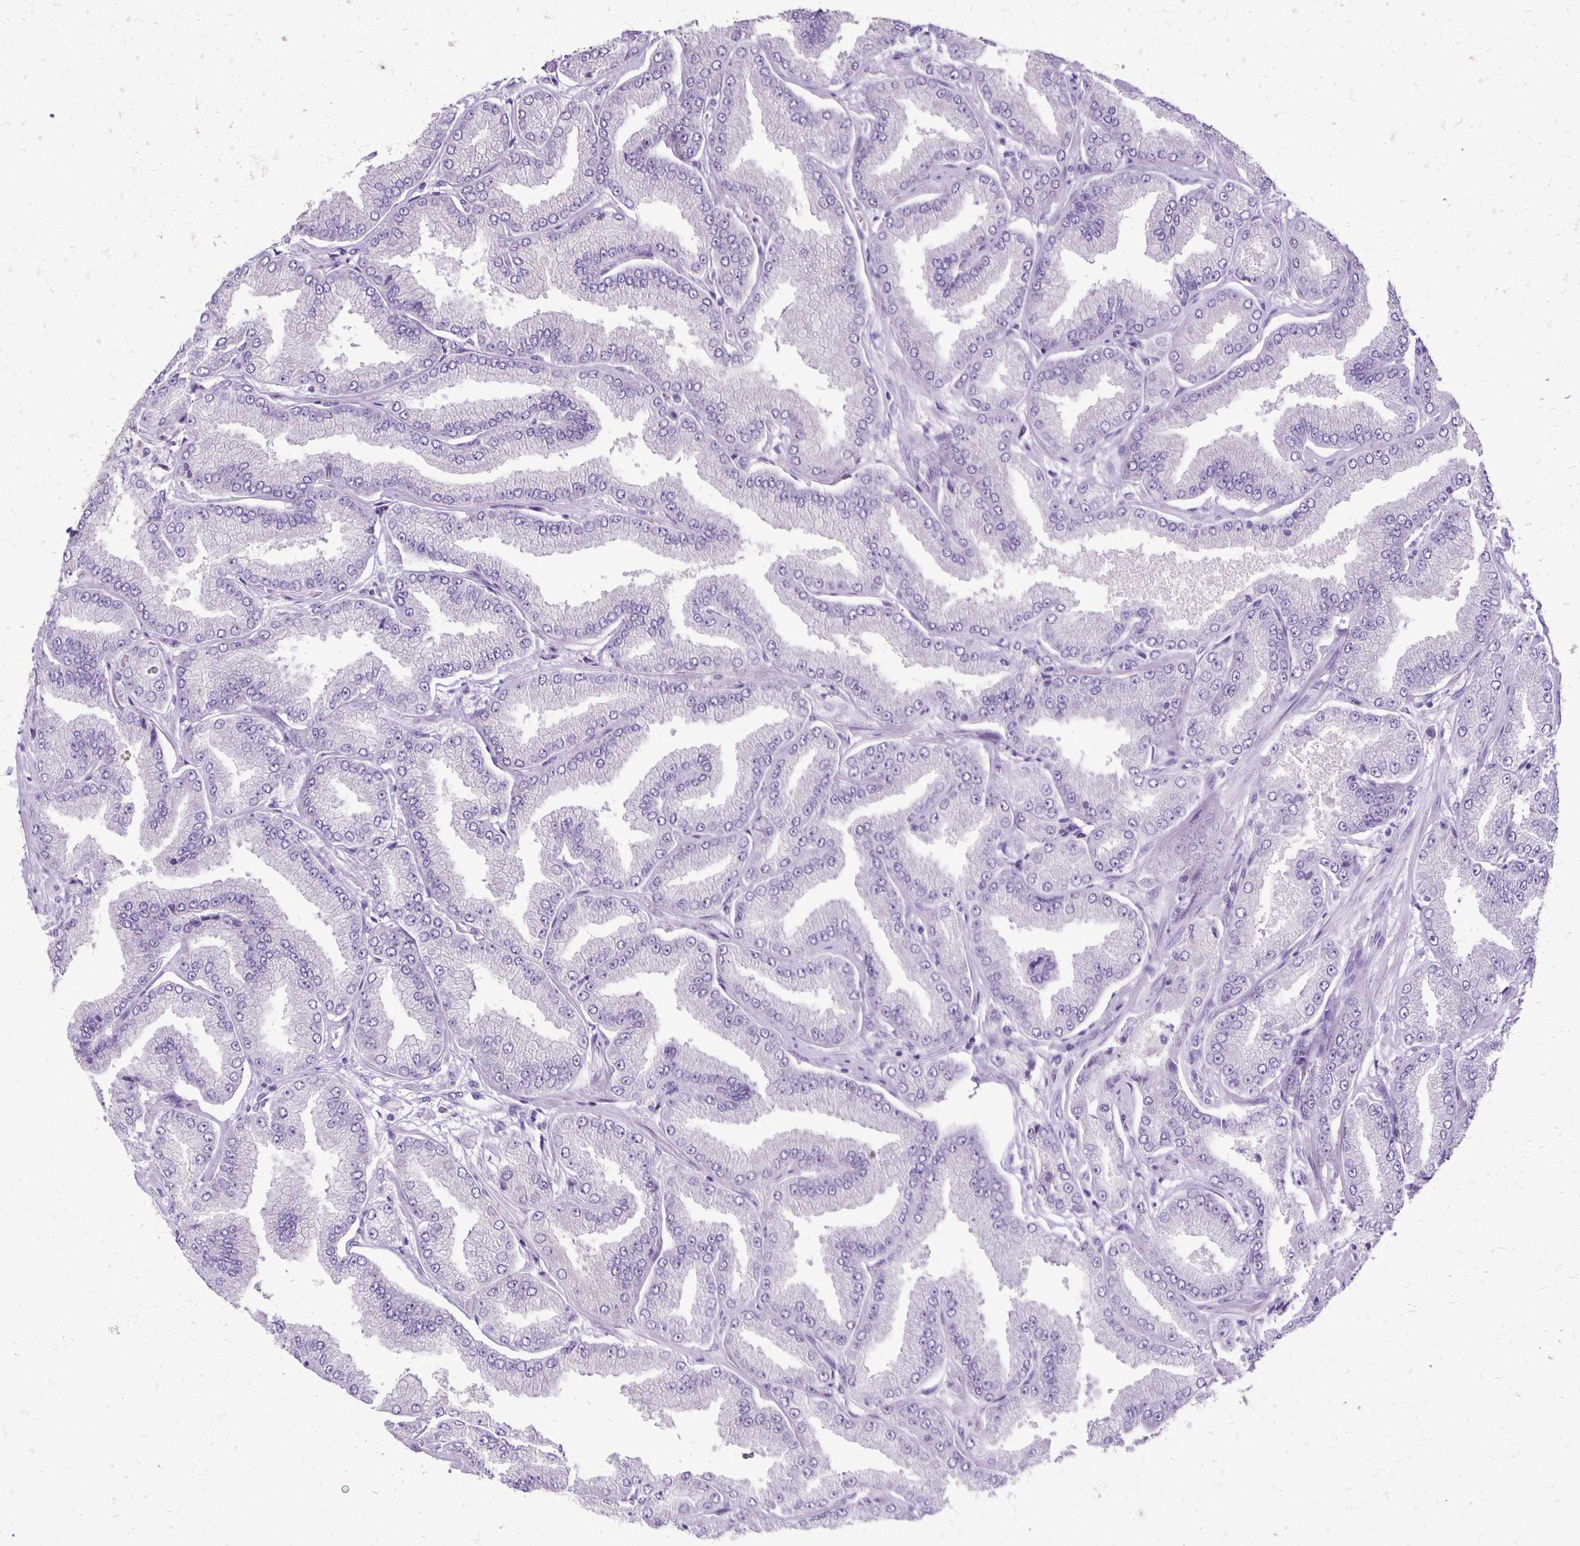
{"staining": {"intensity": "negative", "quantity": "none", "location": "none"}, "tissue": "prostate cancer", "cell_type": "Tumor cells", "image_type": "cancer", "snomed": [{"axis": "morphology", "description": "Adenocarcinoma, Low grade"}, {"axis": "topography", "description": "Prostate"}], "caption": "DAB (3,3'-diaminobenzidine) immunohistochemical staining of human prostate low-grade adenocarcinoma displays no significant positivity in tumor cells.", "gene": "ANKRD45", "patient": {"sex": "male", "age": 55}}